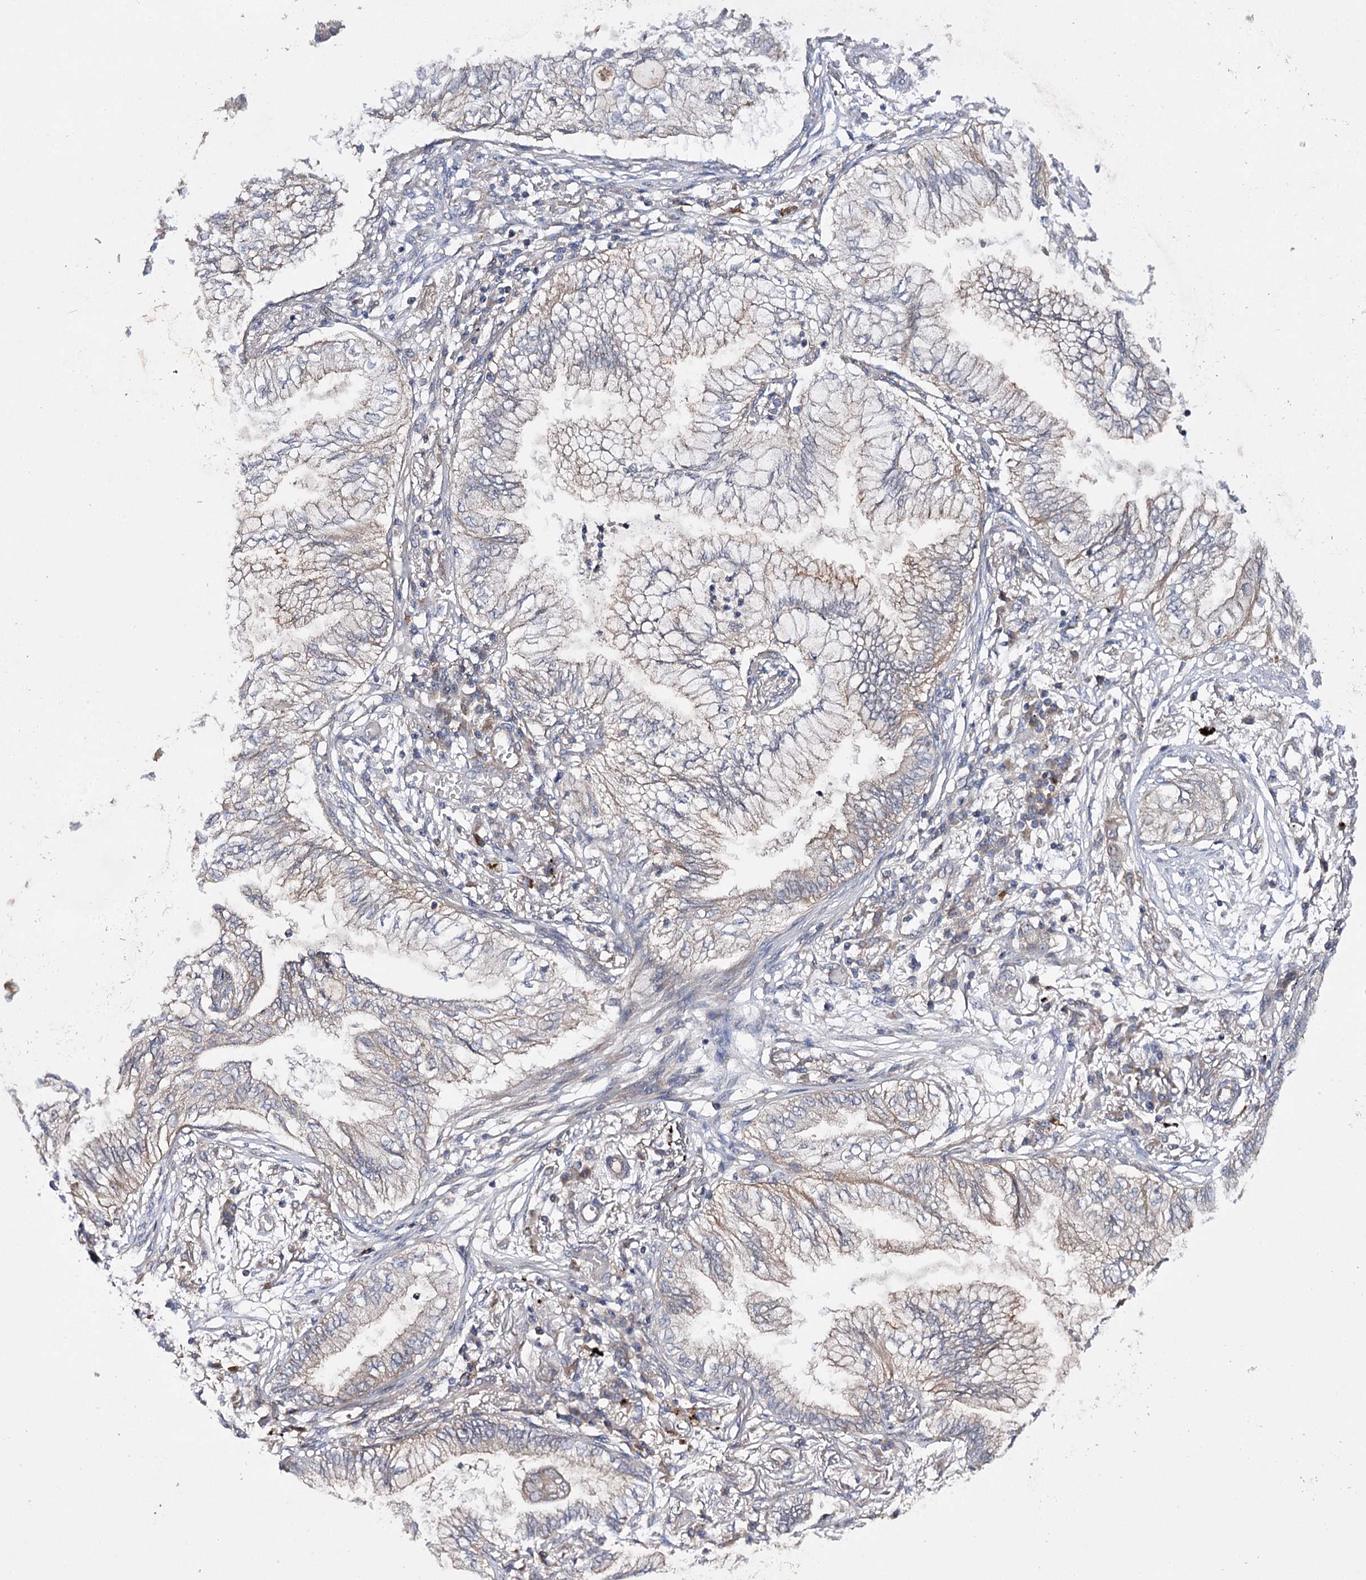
{"staining": {"intensity": "weak", "quantity": "<25%", "location": "cytoplasmic/membranous"}, "tissue": "lung cancer", "cell_type": "Tumor cells", "image_type": "cancer", "snomed": [{"axis": "morphology", "description": "Adenocarcinoma, NOS"}, {"axis": "topography", "description": "Lung"}], "caption": "Immunohistochemical staining of lung cancer (adenocarcinoma) displays no significant staining in tumor cells.", "gene": "BCR", "patient": {"sex": "female", "age": 70}}